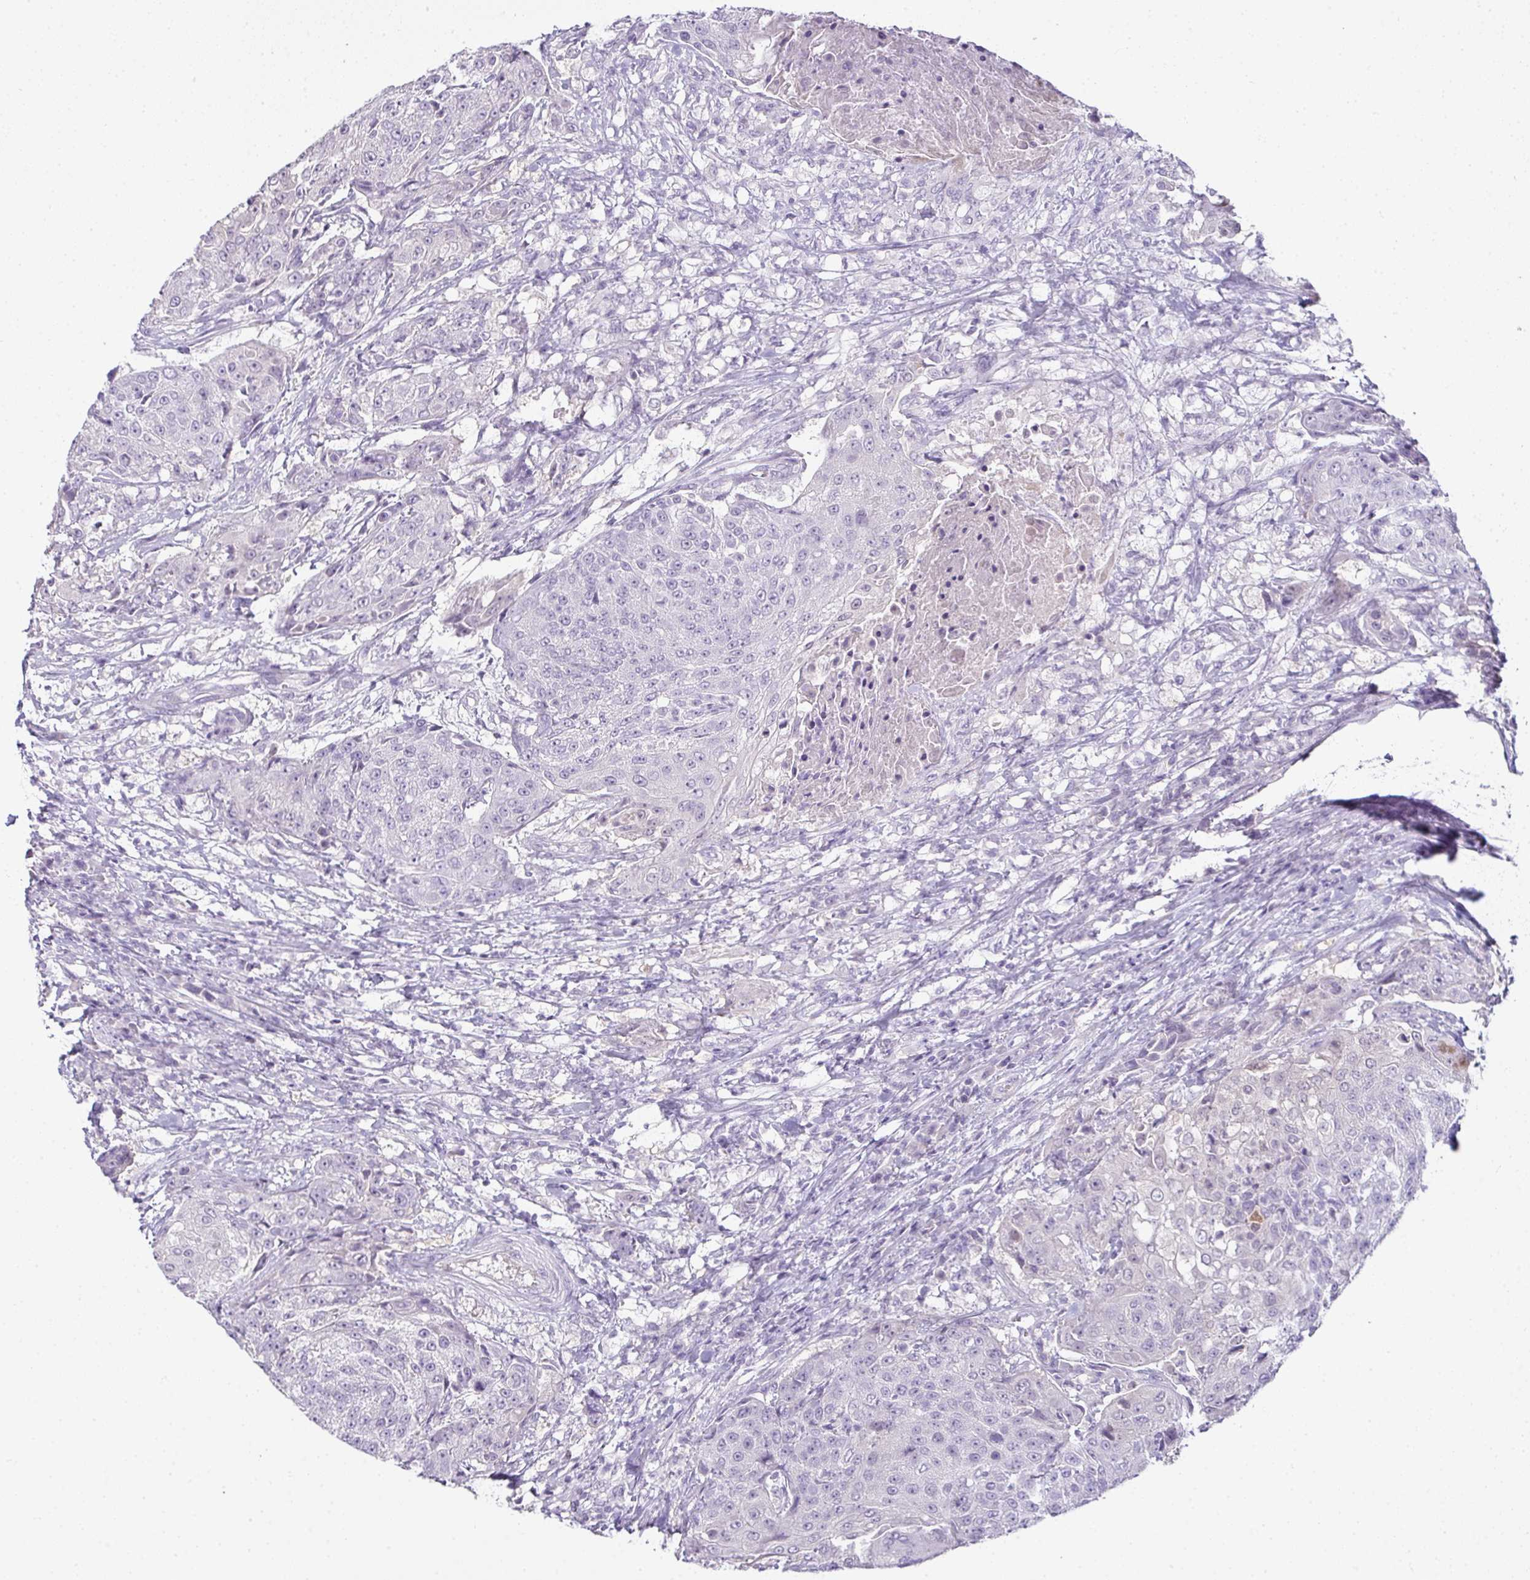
{"staining": {"intensity": "negative", "quantity": "none", "location": "none"}, "tissue": "urothelial cancer", "cell_type": "Tumor cells", "image_type": "cancer", "snomed": [{"axis": "morphology", "description": "Urothelial carcinoma, High grade"}, {"axis": "topography", "description": "Urinary bladder"}], "caption": "Tumor cells show no significant protein positivity in urothelial carcinoma (high-grade).", "gene": "CMPK1", "patient": {"sex": "female", "age": 63}}